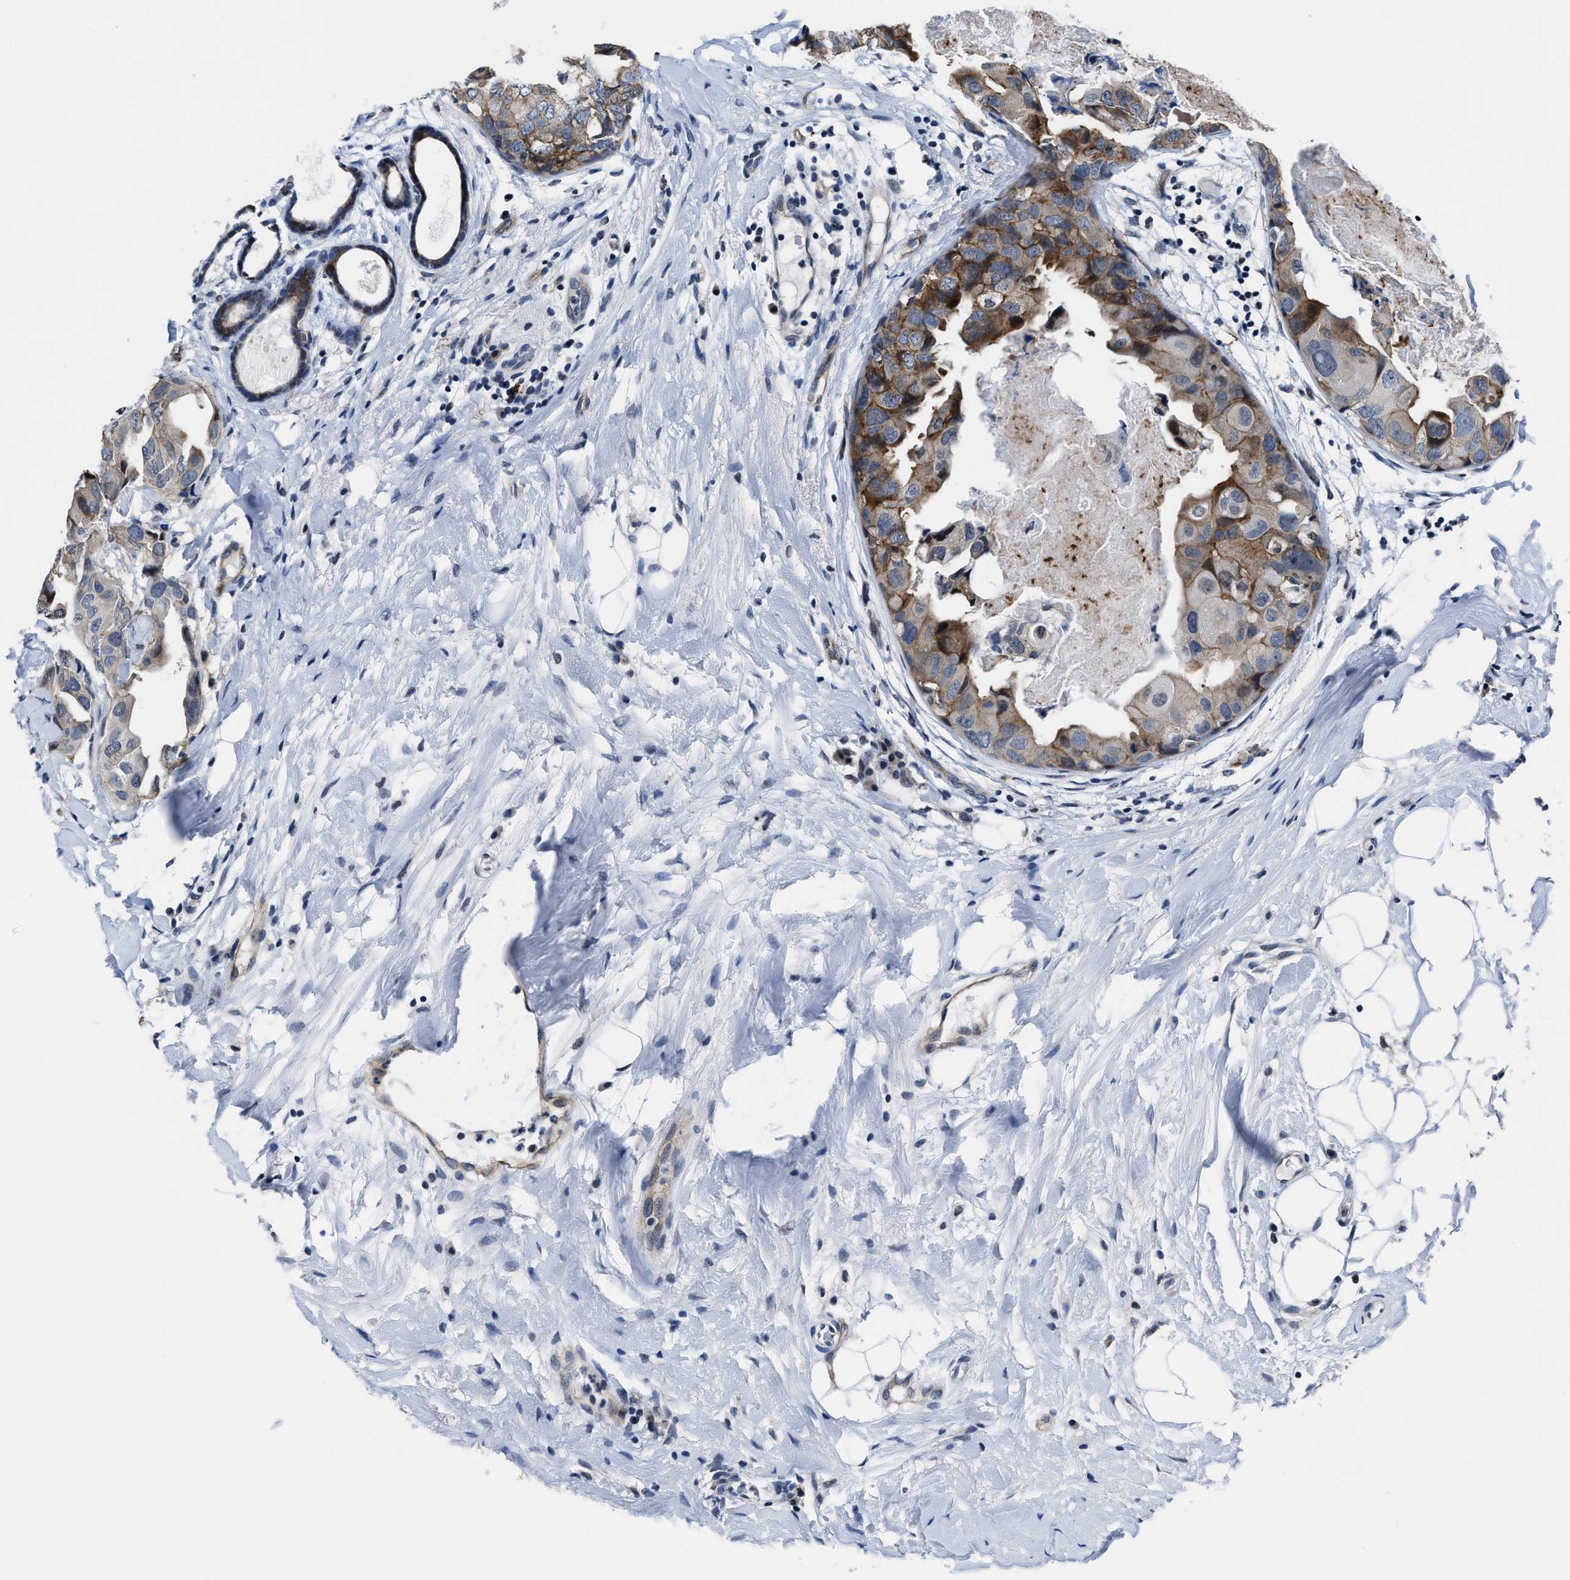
{"staining": {"intensity": "moderate", "quantity": "25%-75%", "location": "cytoplasmic/membranous"}, "tissue": "breast cancer", "cell_type": "Tumor cells", "image_type": "cancer", "snomed": [{"axis": "morphology", "description": "Duct carcinoma"}, {"axis": "topography", "description": "Breast"}], "caption": "Moderate cytoplasmic/membranous staining for a protein is present in approximately 25%-75% of tumor cells of infiltrating ductal carcinoma (breast) using immunohistochemistry (IHC).", "gene": "MARCKSL1", "patient": {"sex": "female", "age": 40}}